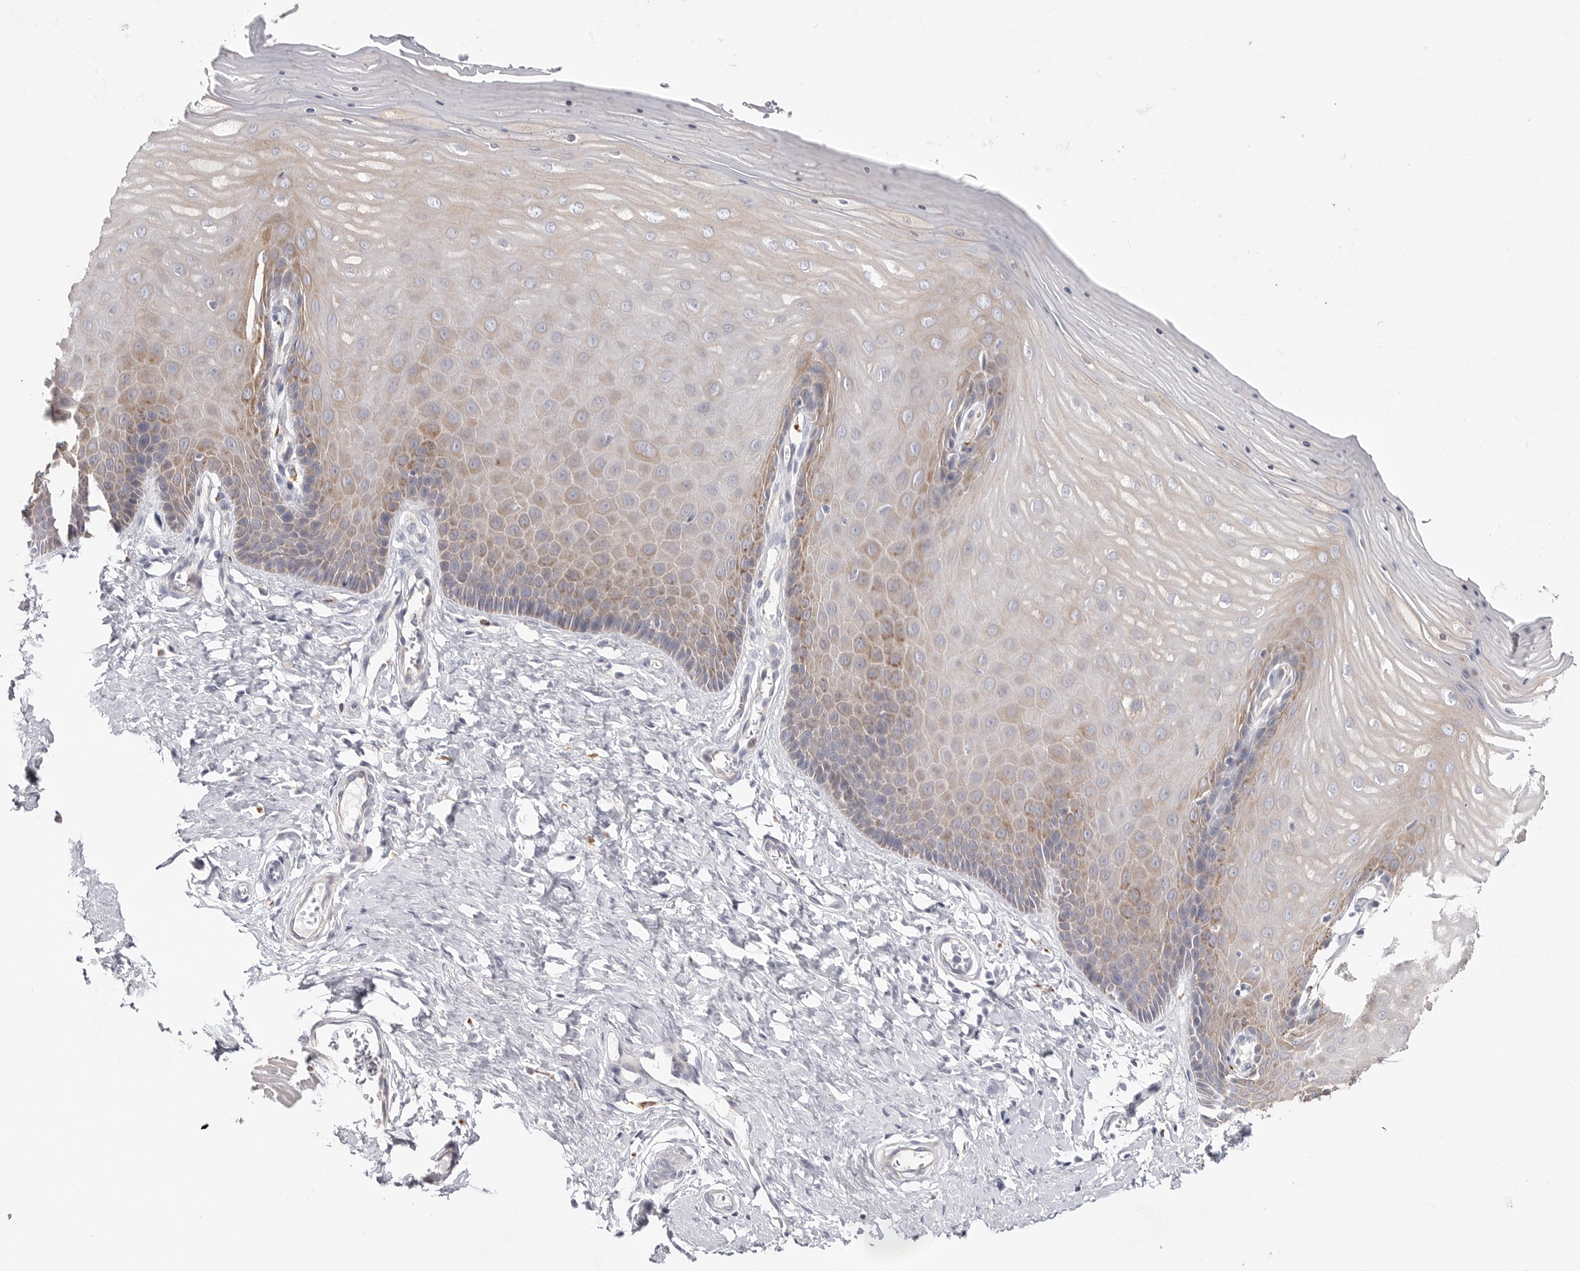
{"staining": {"intensity": "negative", "quantity": "none", "location": "none"}, "tissue": "cervix", "cell_type": "Glandular cells", "image_type": "normal", "snomed": [{"axis": "morphology", "description": "Normal tissue, NOS"}, {"axis": "topography", "description": "Cervix"}], "caption": "IHC of normal cervix reveals no expression in glandular cells. Brightfield microscopy of IHC stained with DAB (brown) and hematoxylin (blue), captured at high magnification.", "gene": "ELP3", "patient": {"sex": "female", "age": 55}}